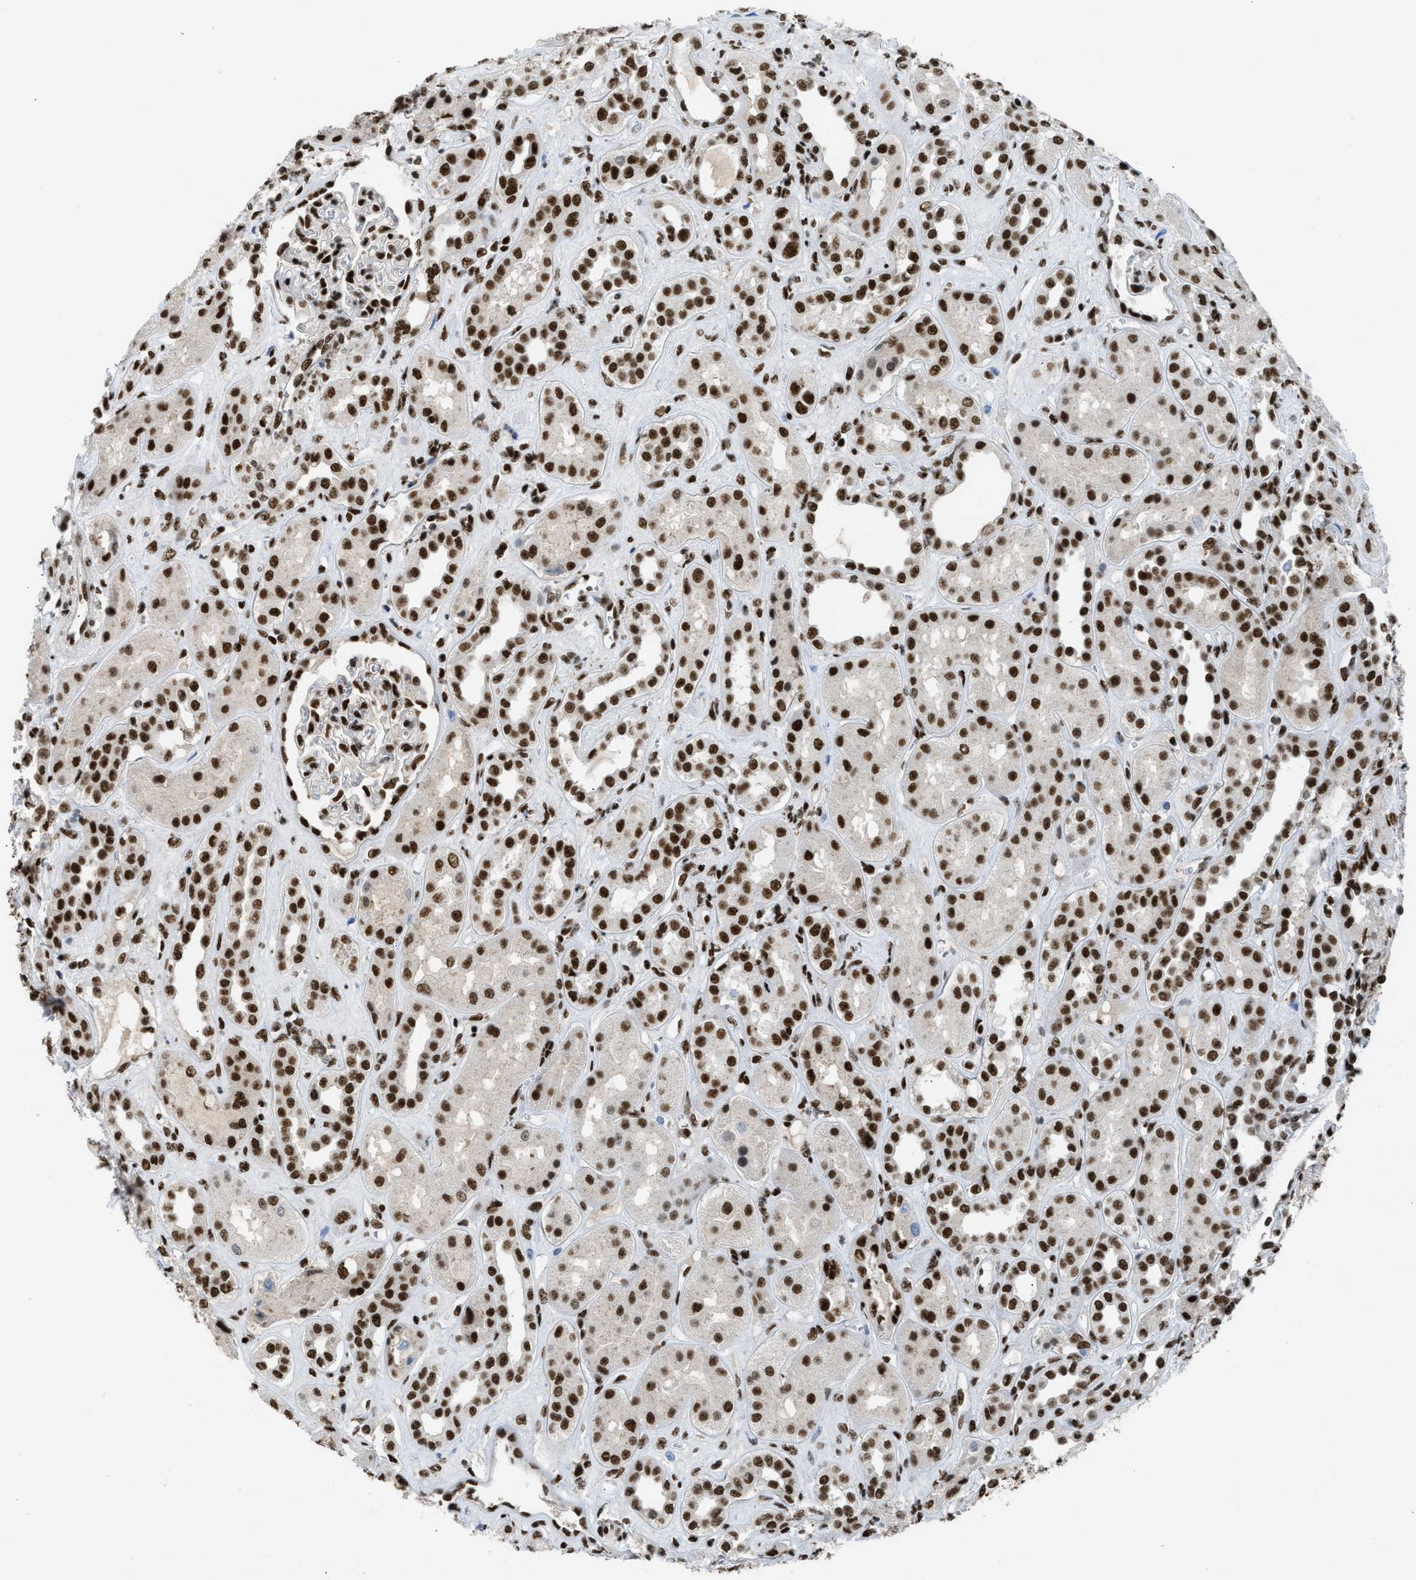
{"staining": {"intensity": "strong", "quantity": ">75%", "location": "nuclear"}, "tissue": "kidney", "cell_type": "Cells in glomeruli", "image_type": "normal", "snomed": [{"axis": "morphology", "description": "Normal tissue, NOS"}, {"axis": "topography", "description": "Kidney"}], "caption": "Kidney stained with IHC displays strong nuclear positivity in about >75% of cells in glomeruli.", "gene": "SCAF4", "patient": {"sex": "male", "age": 59}}